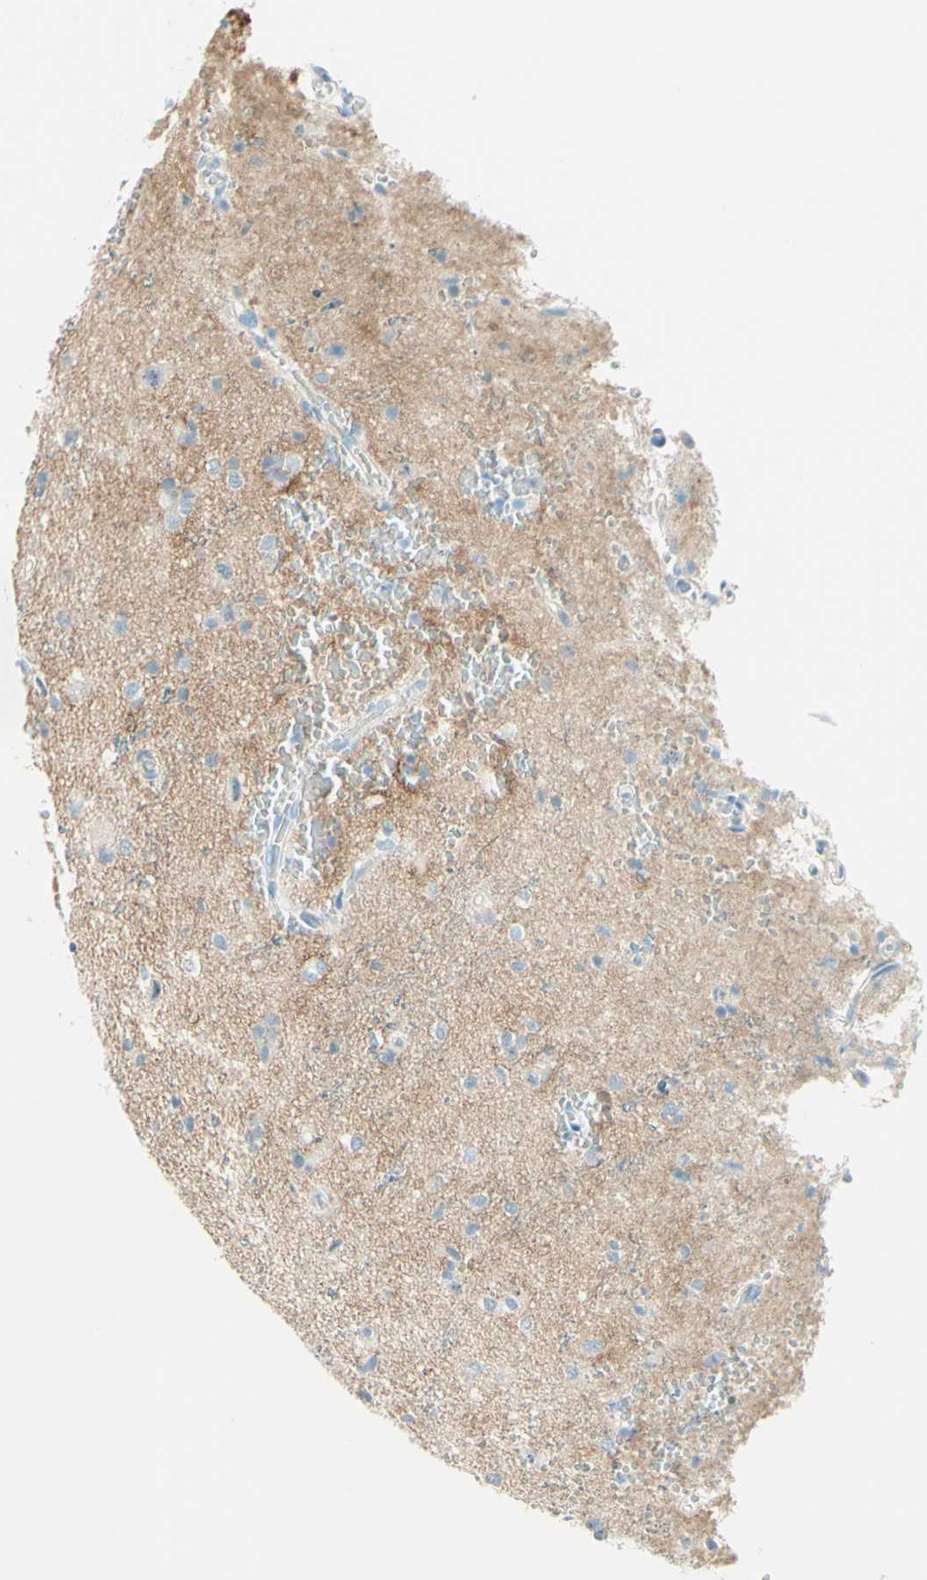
{"staining": {"intensity": "negative", "quantity": "none", "location": "none"}, "tissue": "glioma", "cell_type": "Tumor cells", "image_type": "cancer", "snomed": [{"axis": "morphology", "description": "Glioma, malignant, High grade"}, {"axis": "topography", "description": "Brain"}], "caption": "This is an immunohistochemistry (IHC) micrograph of malignant high-grade glioma. There is no staining in tumor cells.", "gene": "NCBP2L", "patient": {"sex": "male", "age": 47}}